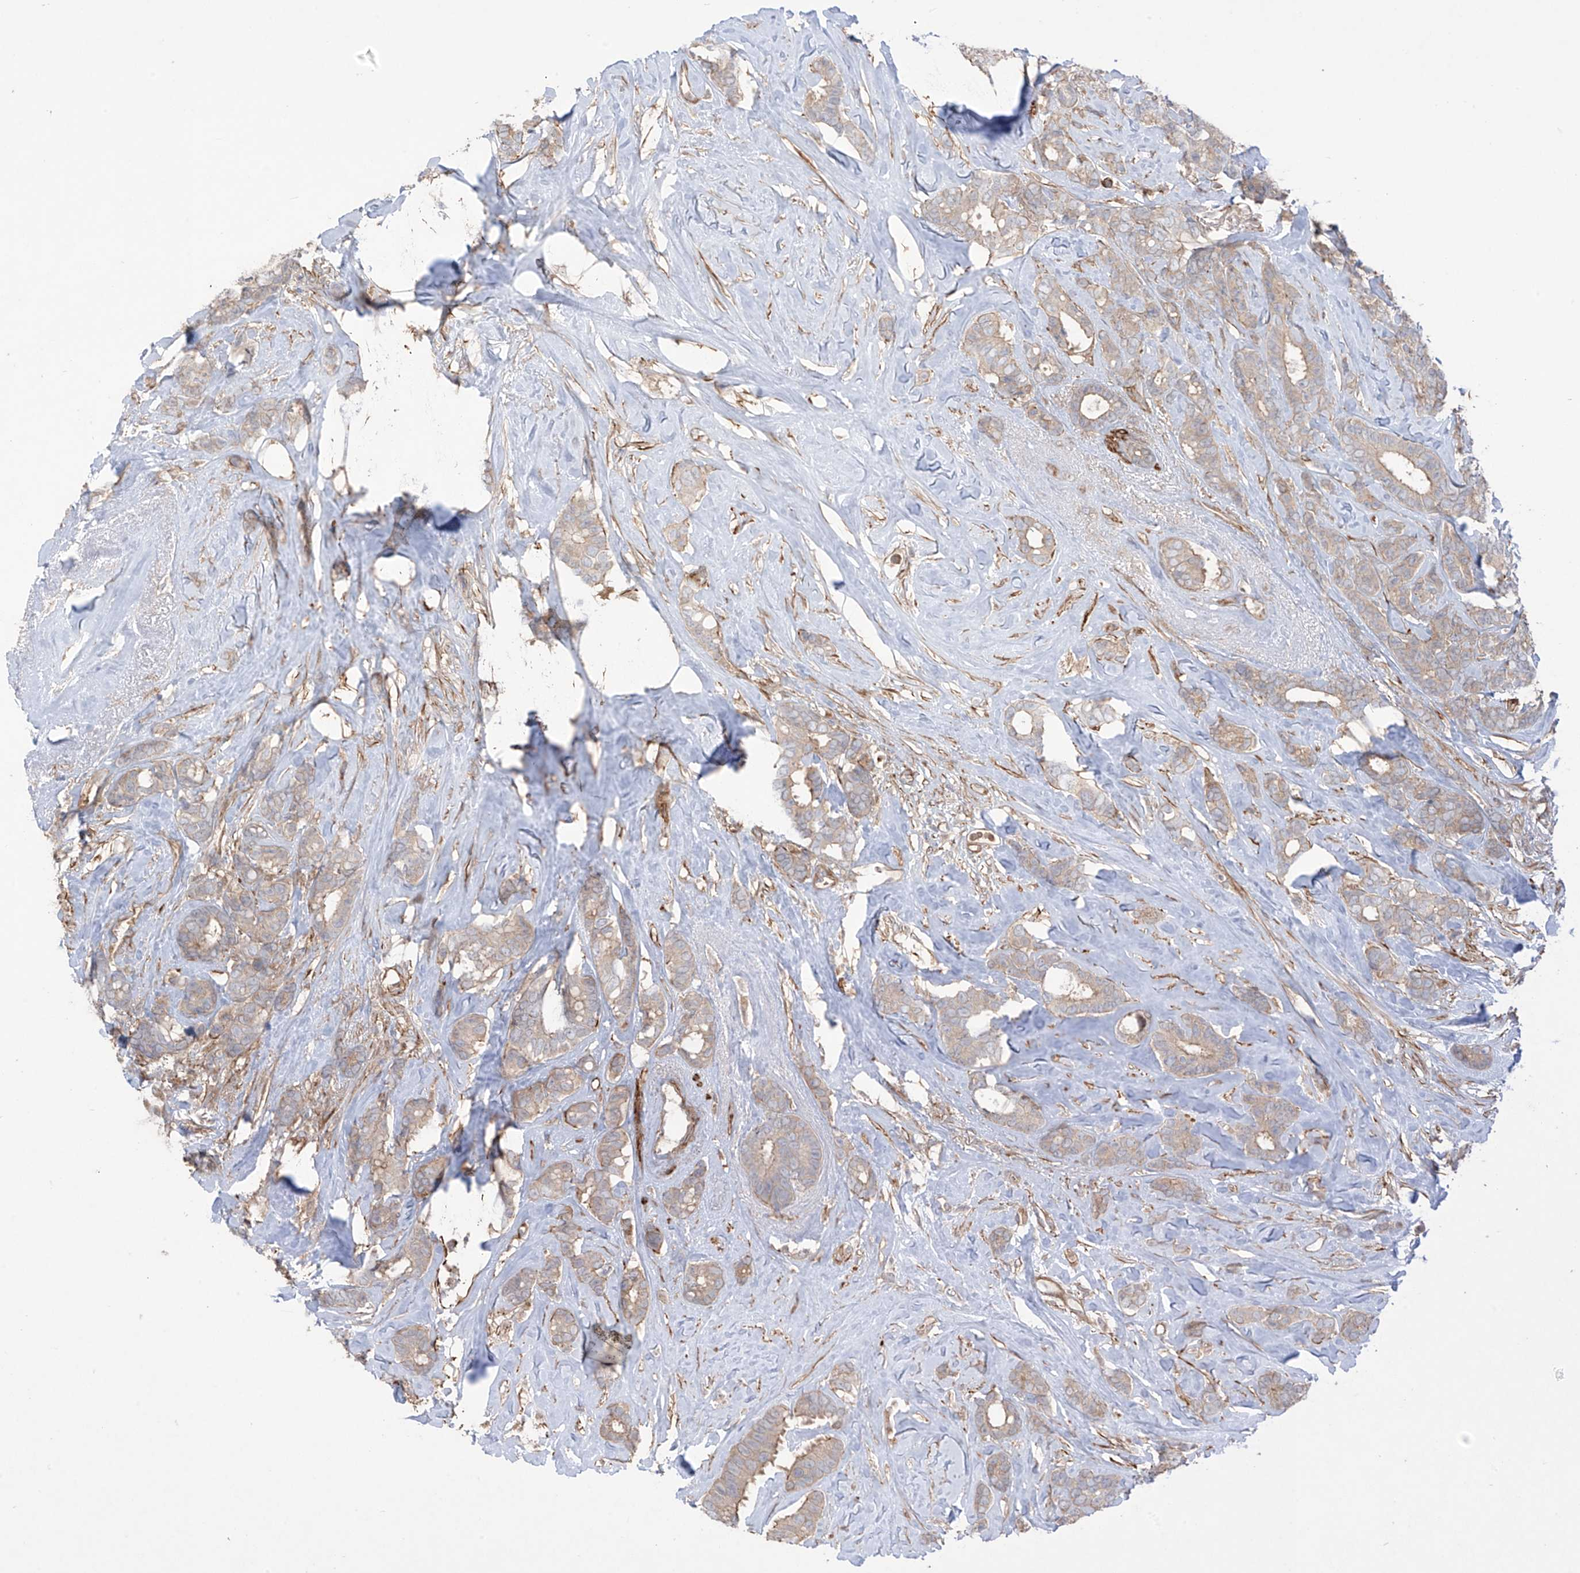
{"staining": {"intensity": "weak", "quantity": "25%-75%", "location": "cytoplasmic/membranous"}, "tissue": "breast cancer", "cell_type": "Tumor cells", "image_type": "cancer", "snomed": [{"axis": "morphology", "description": "Duct carcinoma"}, {"axis": "topography", "description": "Breast"}], "caption": "A high-resolution histopathology image shows immunohistochemistry (IHC) staining of breast cancer (infiltrating ductal carcinoma), which demonstrates weak cytoplasmic/membranous positivity in about 25%-75% of tumor cells.", "gene": "TRMU", "patient": {"sex": "female", "age": 87}}